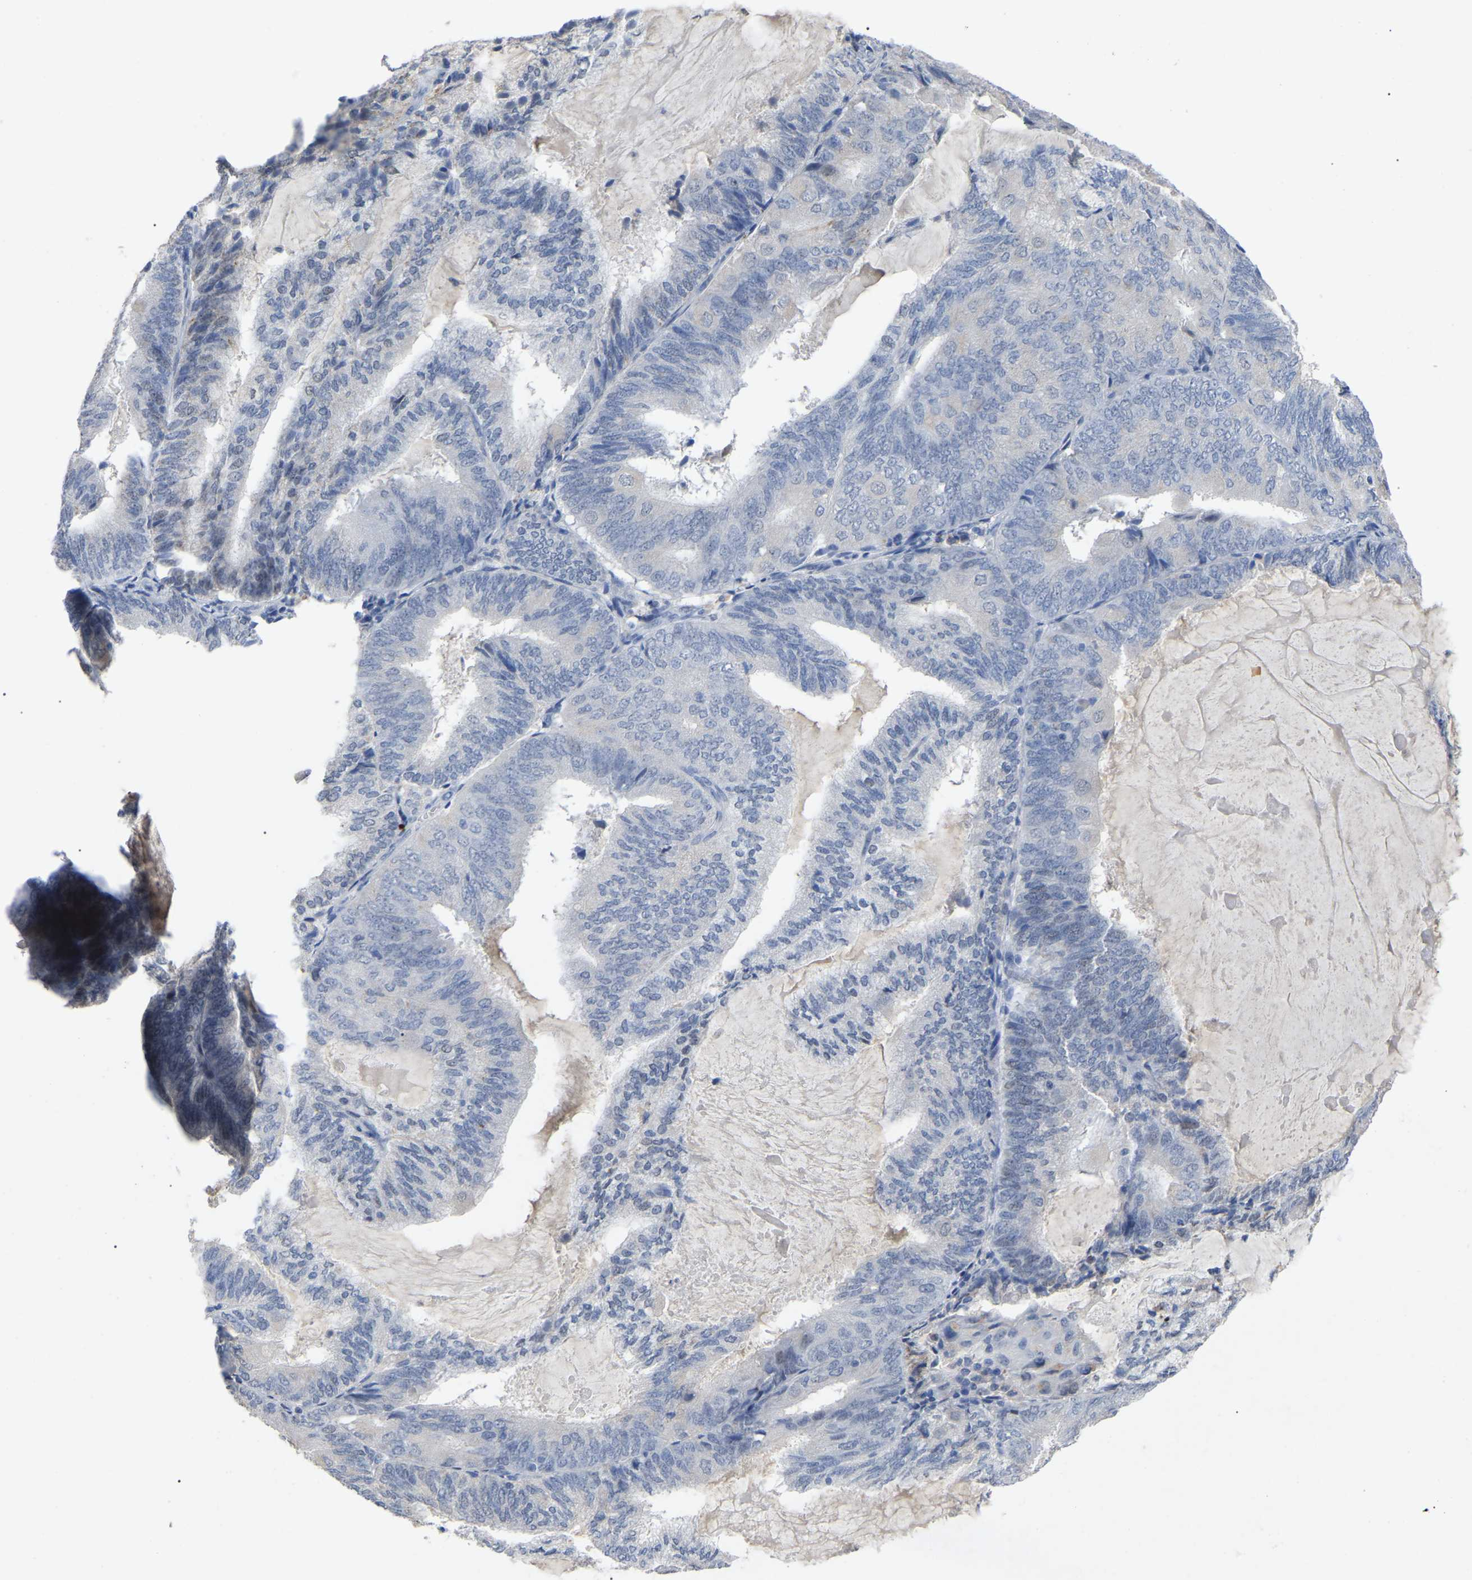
{"staining": {"intensity": "negative", "quantity": "none", "location": "none"}, "tissue": "endometrial cancer", "cell_type": "Tumor cells", "image_type": "cancer", "snomed": [{"axis": "morphology", "description": "Adenocarcinoma, NOS"}, {"axis": "topography", "description": "Endometrium"}], "caption": "Immunohistochemistry of endometrial adenocarcinoma demonstrates no positivity in tumor cells.", "gene": "SMPD2", "patient": {"sex": "female", "age": 81}}